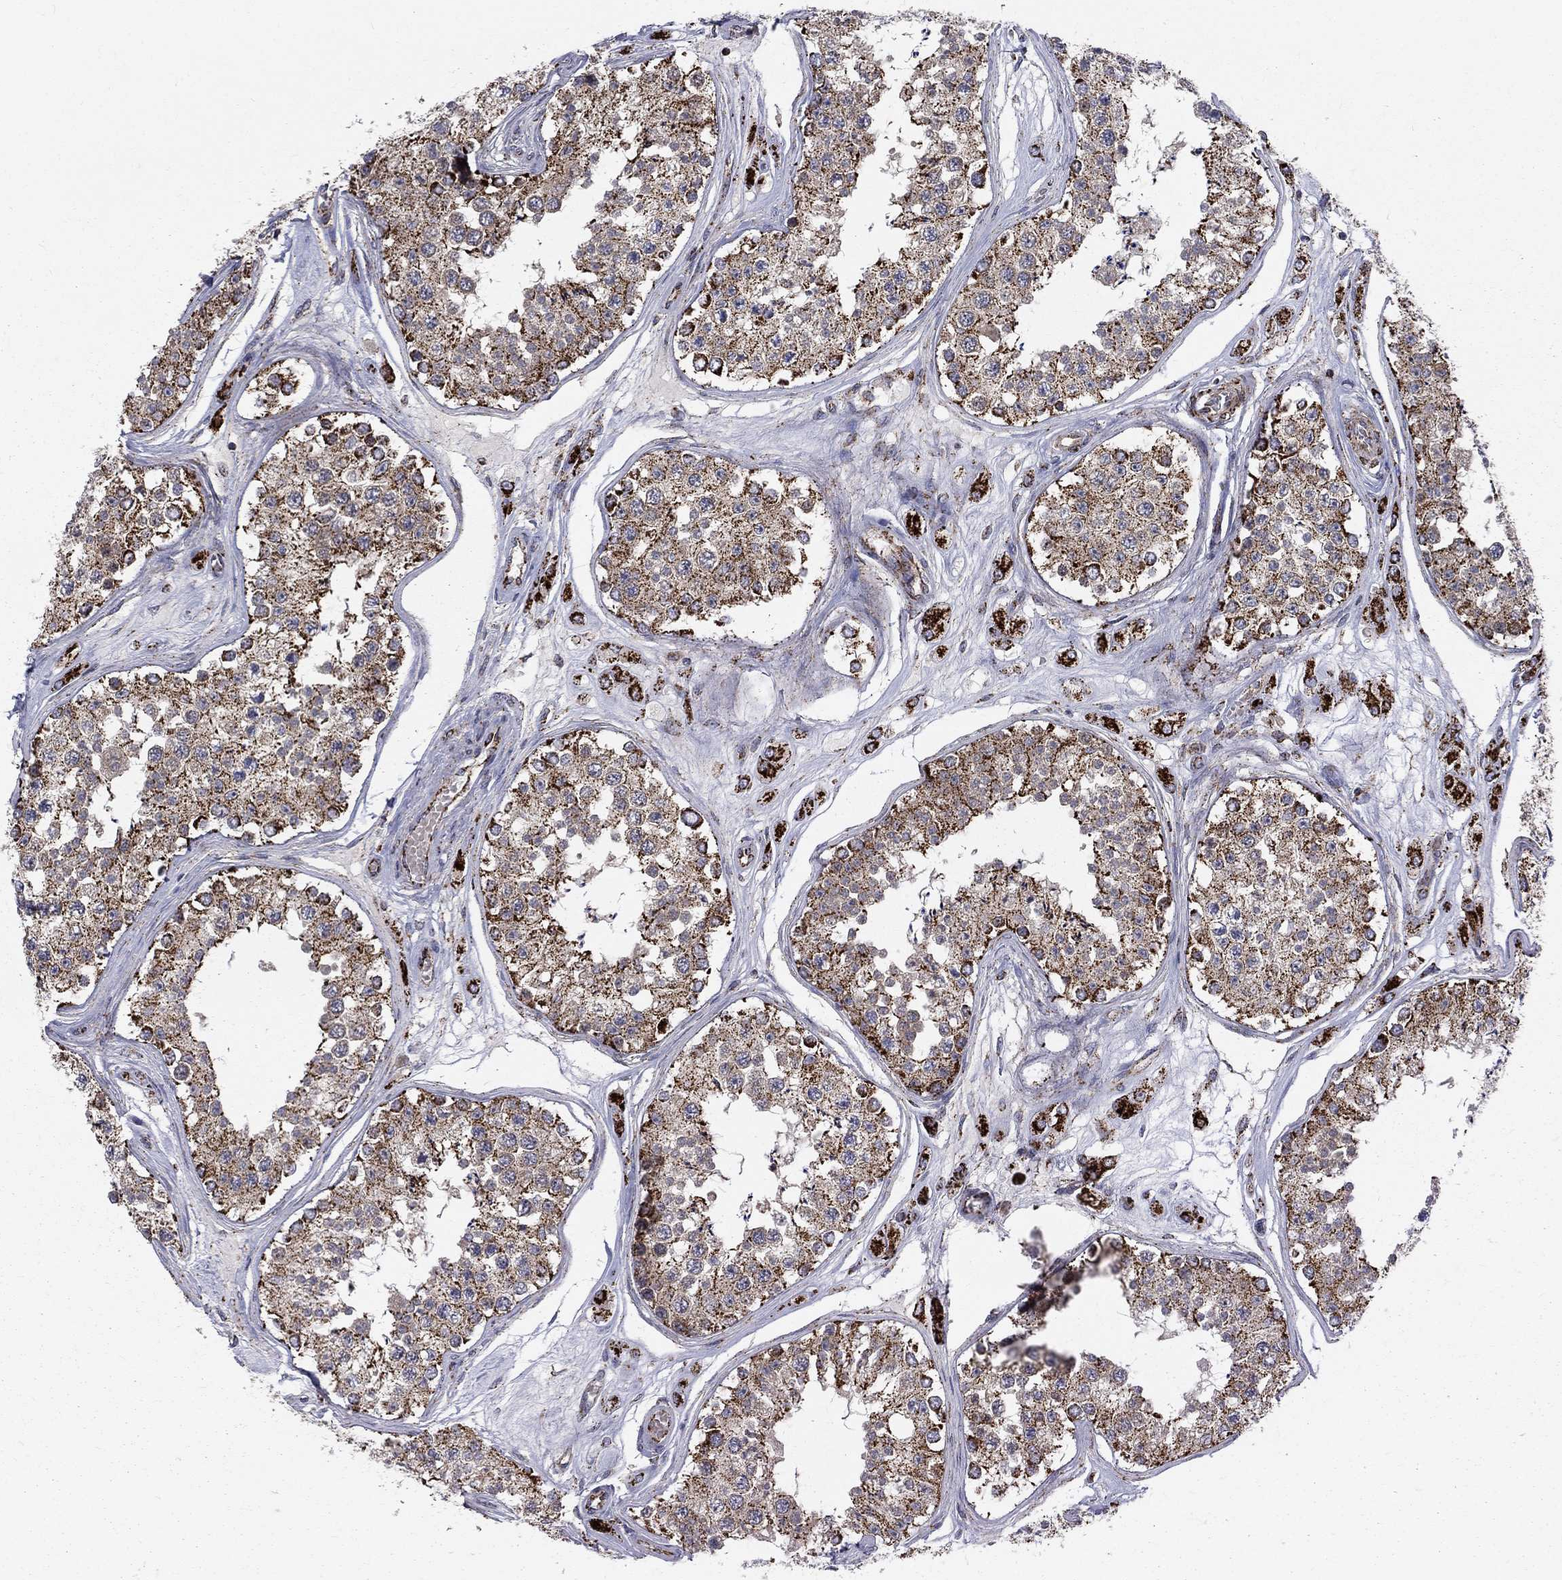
{"staining": {"intensity": "strong", "quantity": ">75%", "location": "cytoplasmic/membranous"}, "tissue": "testis", "cell_type": "Cells in seminiferous ducts", "image_type": "normal", "snomed": [{"axis": "morphology", "description": "Normal tissue, NOS"}, {"axis": "topography", "description": "Testis"}], "caption": "IHC (DAB (3,3'-diaminobenzidine)) staining of normal testis displays strong cytoplasmic/membranous protein positivity in about >75% of cells in seminiferous ducts.", "gene": "ALDH1B1", "patient": {"sex": "male", "age": 25}}